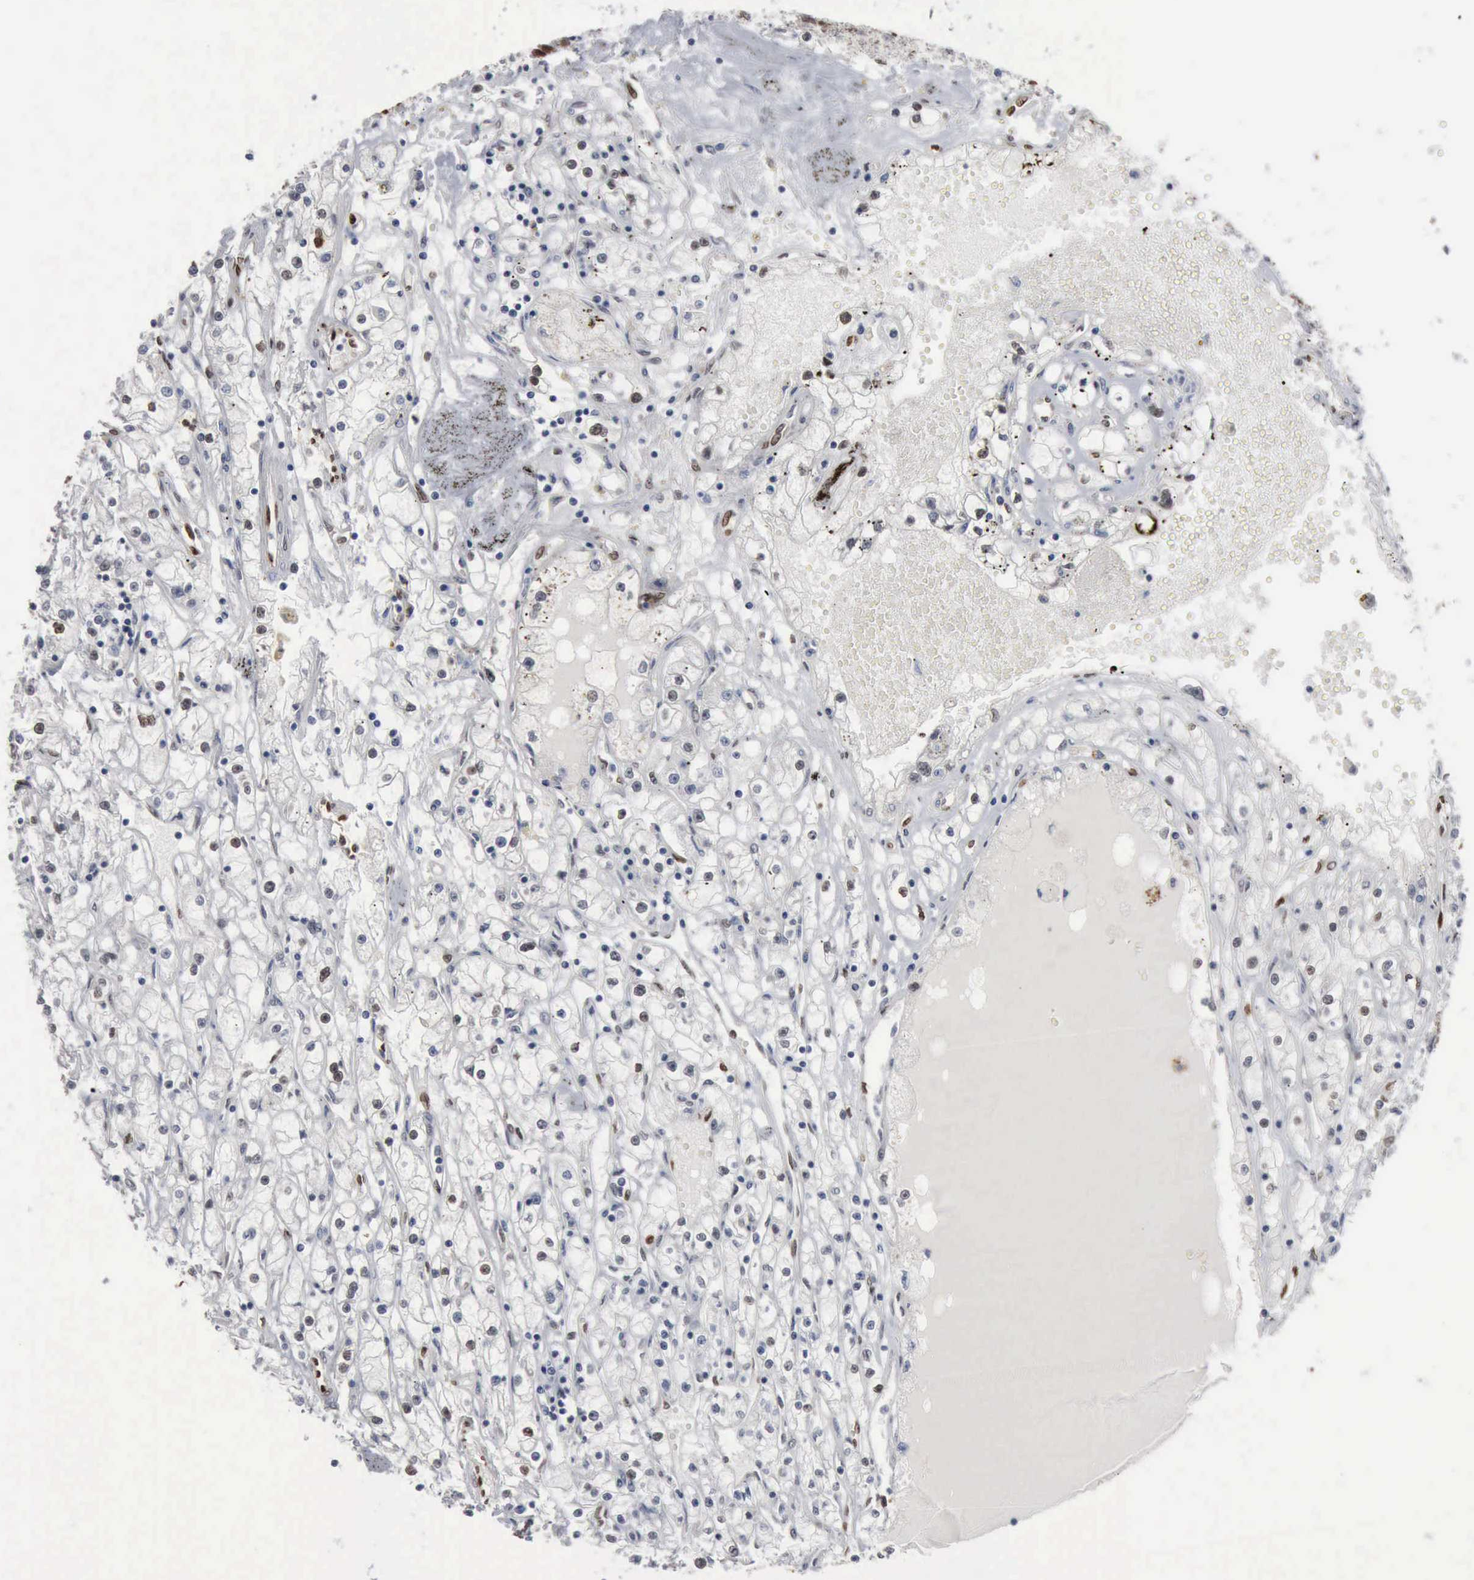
{"staining": {"intensity": "weak", "quantity": "25%-75%", "location": "nuclear"}, "tissue": "renal cancer", "cell_type": "Tumor cells", "image_type": "cancer", "snomed": [{"axis": "morphology", "description": "Adenocarcinoma, NOS"}, {"axis": "topography", "description": "Kidney"}], "caption": "Weak nuclear expression is present in about 25%-75% of tumor cells in adenocarcinoma (renal). (brown staining indicates protein expression, while blue staining denotes nuclei).", "gene": "FGF2", "patient": {"sex": "male", "age": 56}}